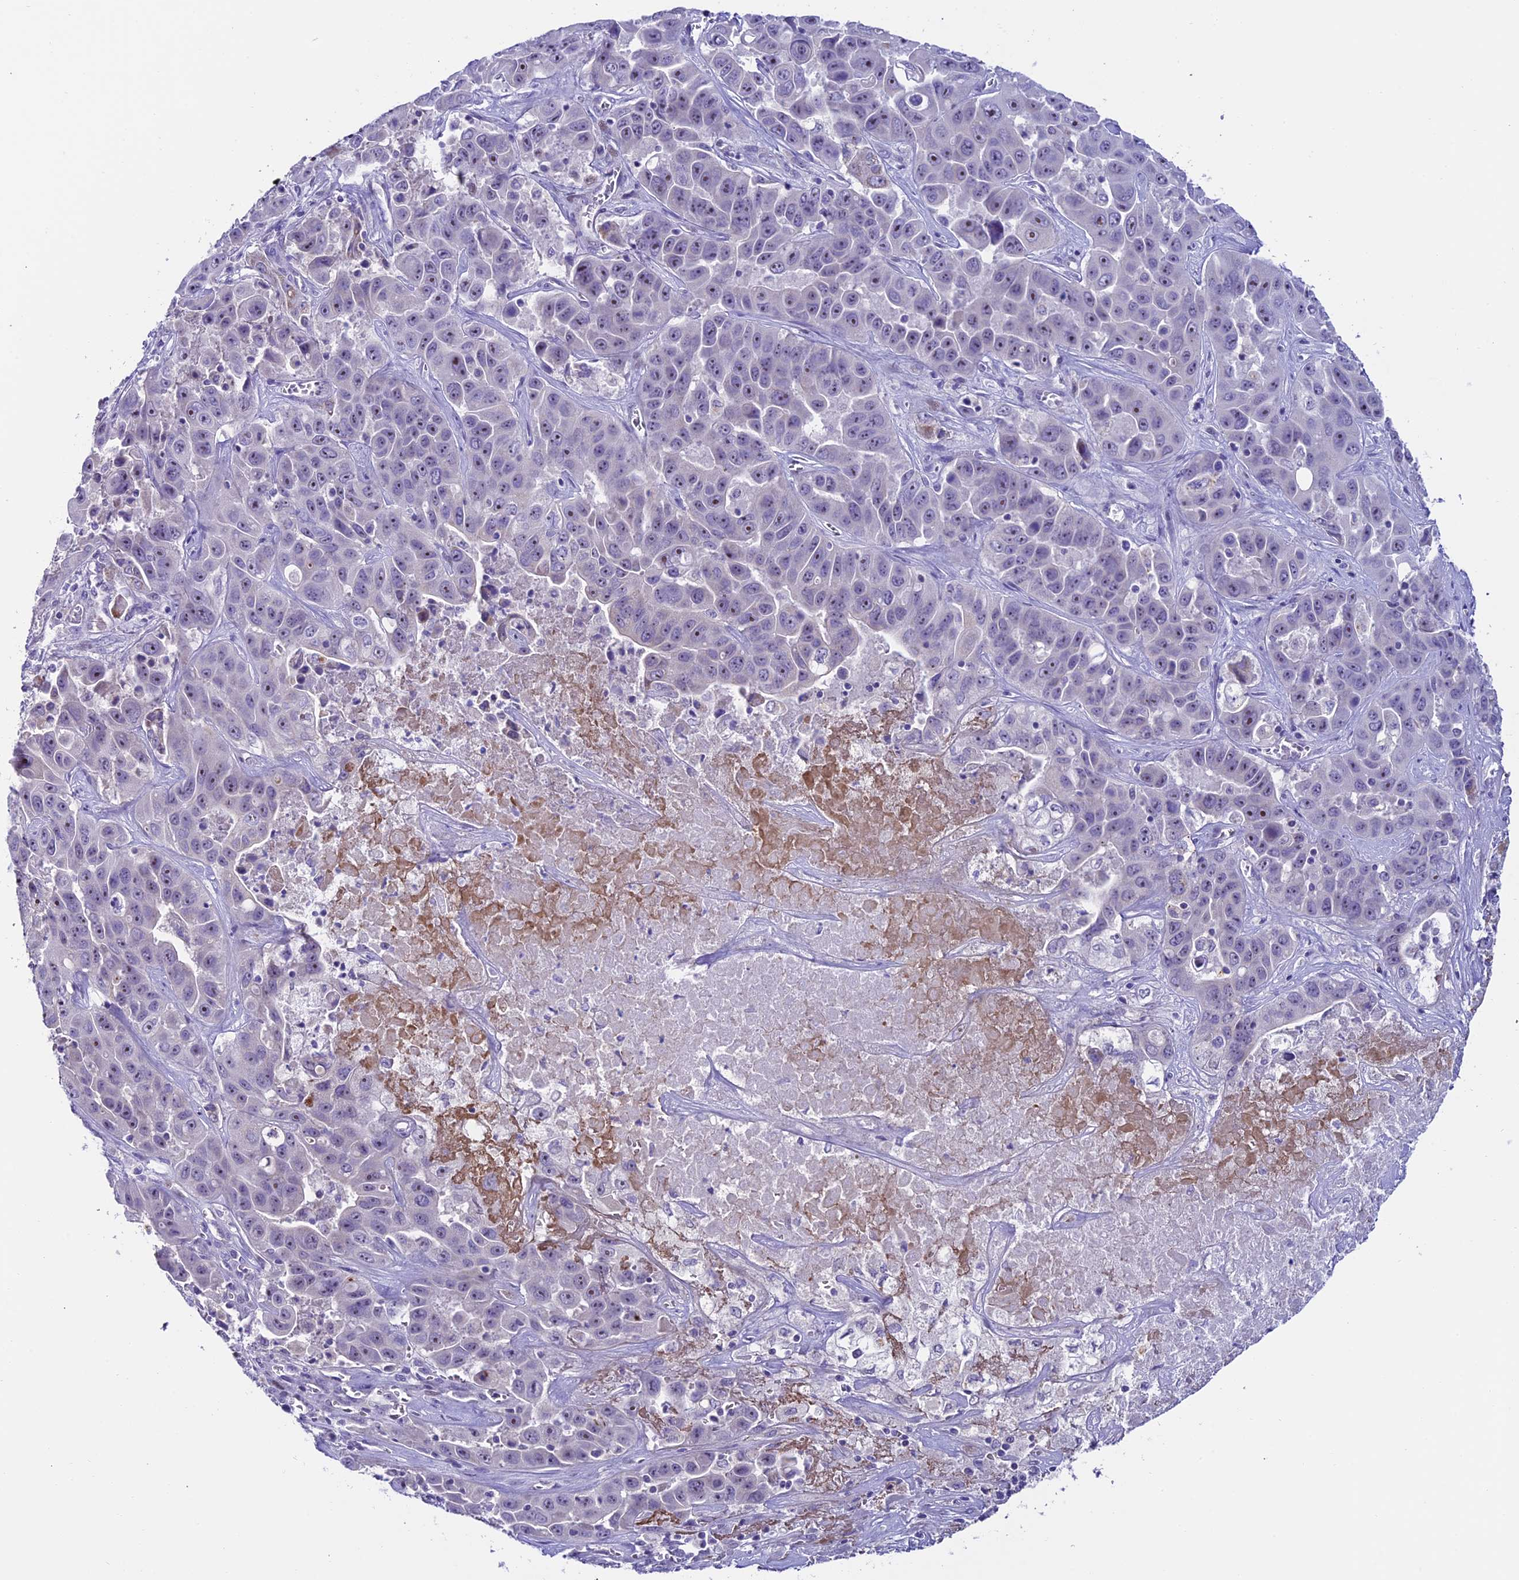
{"staining": {"intensity": "negative", "quantity": "none", "location": "none"}, "tissue": "liver cancer", "cell_type": "Tumor cells", "image_type": "cancer", "snomed": [{"axis": "morphology", "description": "Cholangiocarcinoma"}, {"axis": "topography", "description": "Liver"}], "caption": "Immunohistochemistry histopathology image of neoplastic tissue: liver cholangiocarcinoma stained with DAB exhibits no significant protein positivity in tumor cells.", "gene": "SLC10A1", "patient": {"sex": "female", "age": 52}}